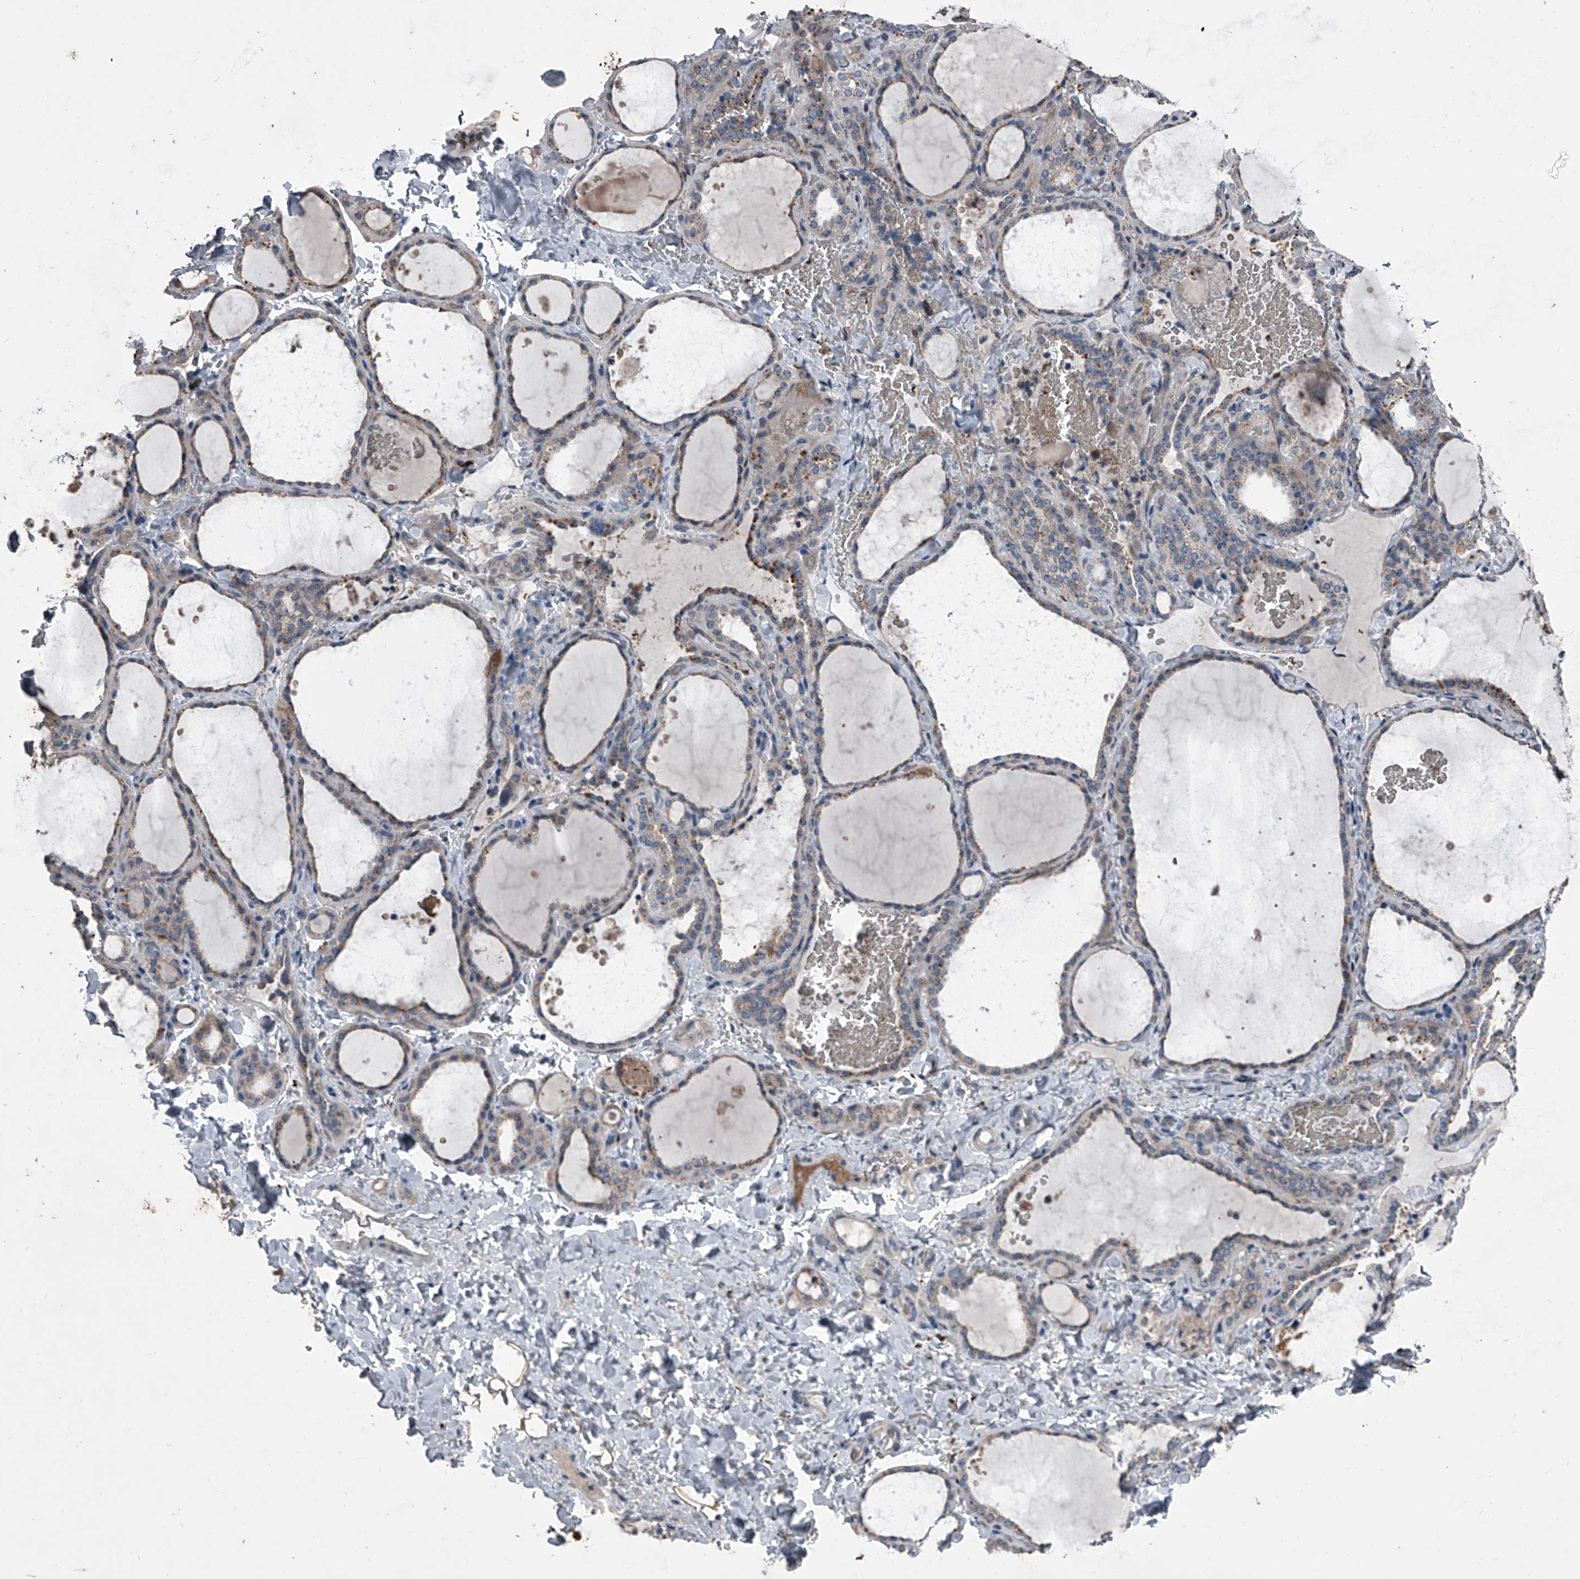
{"staining": {"intensity": "weak", "quantity": "25%-75%", "location": "cytoplasmic/membranous"}, "tissue": "thyroid gland", "cell_type": "Glandular cells", "image_type": "normal", "snomed": [{"axis": "morphology", "description": "Normal tissue, NOS"}, {"axis": "topography", "description": "Thyroid gland"}], "caption": "Immunohistochemical staining of unremarkable thyroid gland exhibits 25%-75% levels of weak cytoplasmic/membranous protein expression in about 25%-75% of glandular cells.", "gene": "CEP85L", "patient": {"sex": "female", "age": 22}}